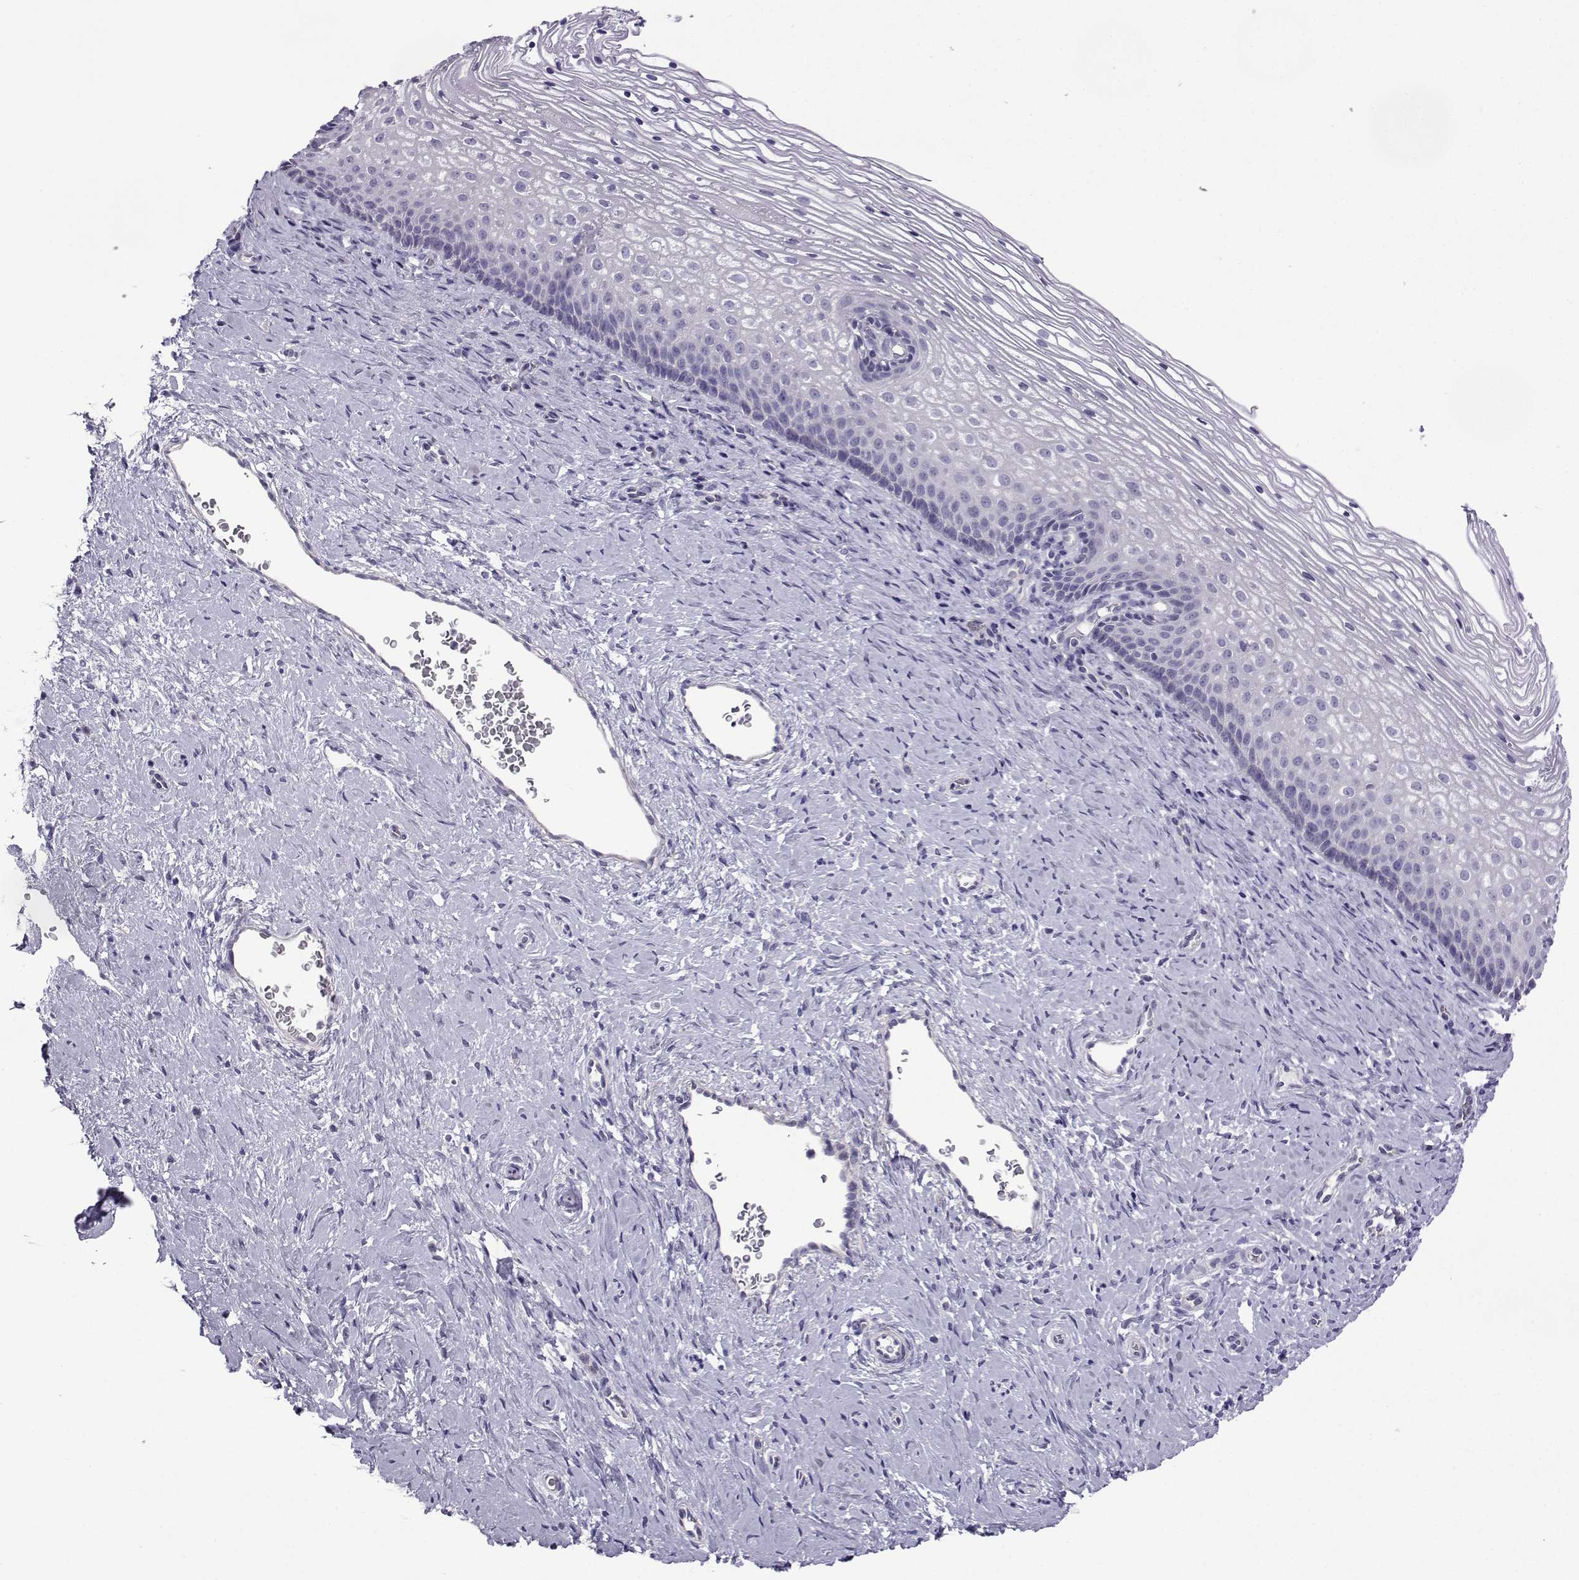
{"staining": {"intensity": "negative", "quantity": "none", "location": "none"}, "tissue": "cervix", "cell_type": "Squamous epithelial cells", "image_type": "normal", "snomed": [{"axis": "morphology", "description": "Normal tissue, NOS"}, {"axis": "topography", "description": "Cervix"}], "caption": "Immunohistochemistry (IHC) histopathology image of benign human cervix stained for a protein (brown), which exhibits no expression in squamous epithelial cells. (DAB (3,3'-diaminobenzidine) IHC with hematoxylin counter stain).", "gene": "CFAP70", "patient": {"sex": "female", "age": 34}}